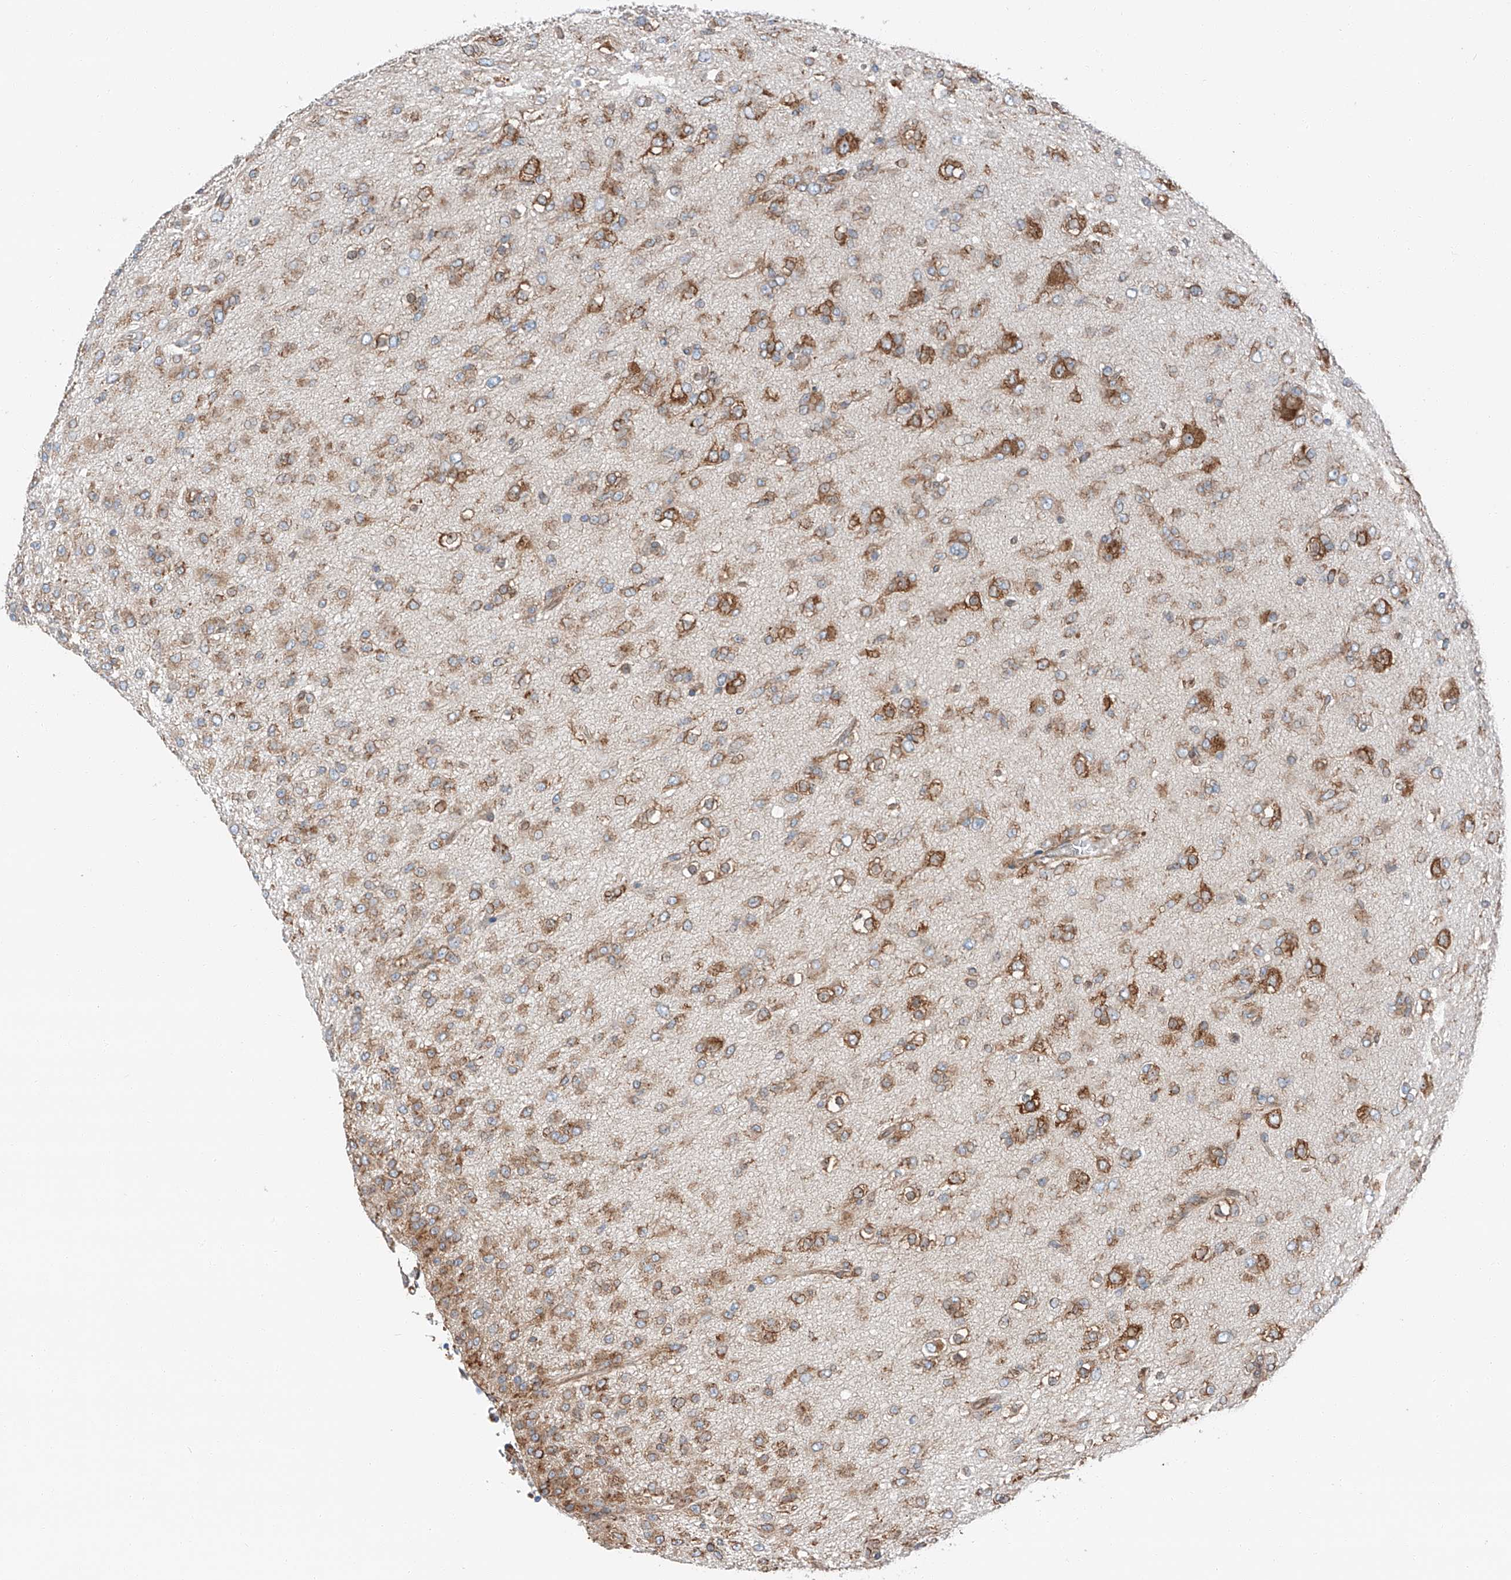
{"staining": {"intensity": "moderate", "quantity": "25%-75%", "location": "cytoplasmic/membranous"}, "tissue": "glioma", "cell_type": "Tumor cells", "image_type": "cancer", "snomed": [{"axis": "morphology", "description": "Glioma, malignant, Low grade"}, {"axis": "topography", "description": "Brain"}], "caption": "A histopathology image showing moderate cytoplasmic/membranous staining in approximately 25%-75% of tumor cells in malignant glioma (low-grade), as visualized by brown immunohistochemical staining.", "gene": "ZC3H15", "patient": {"sex": "male", "age": 65}}